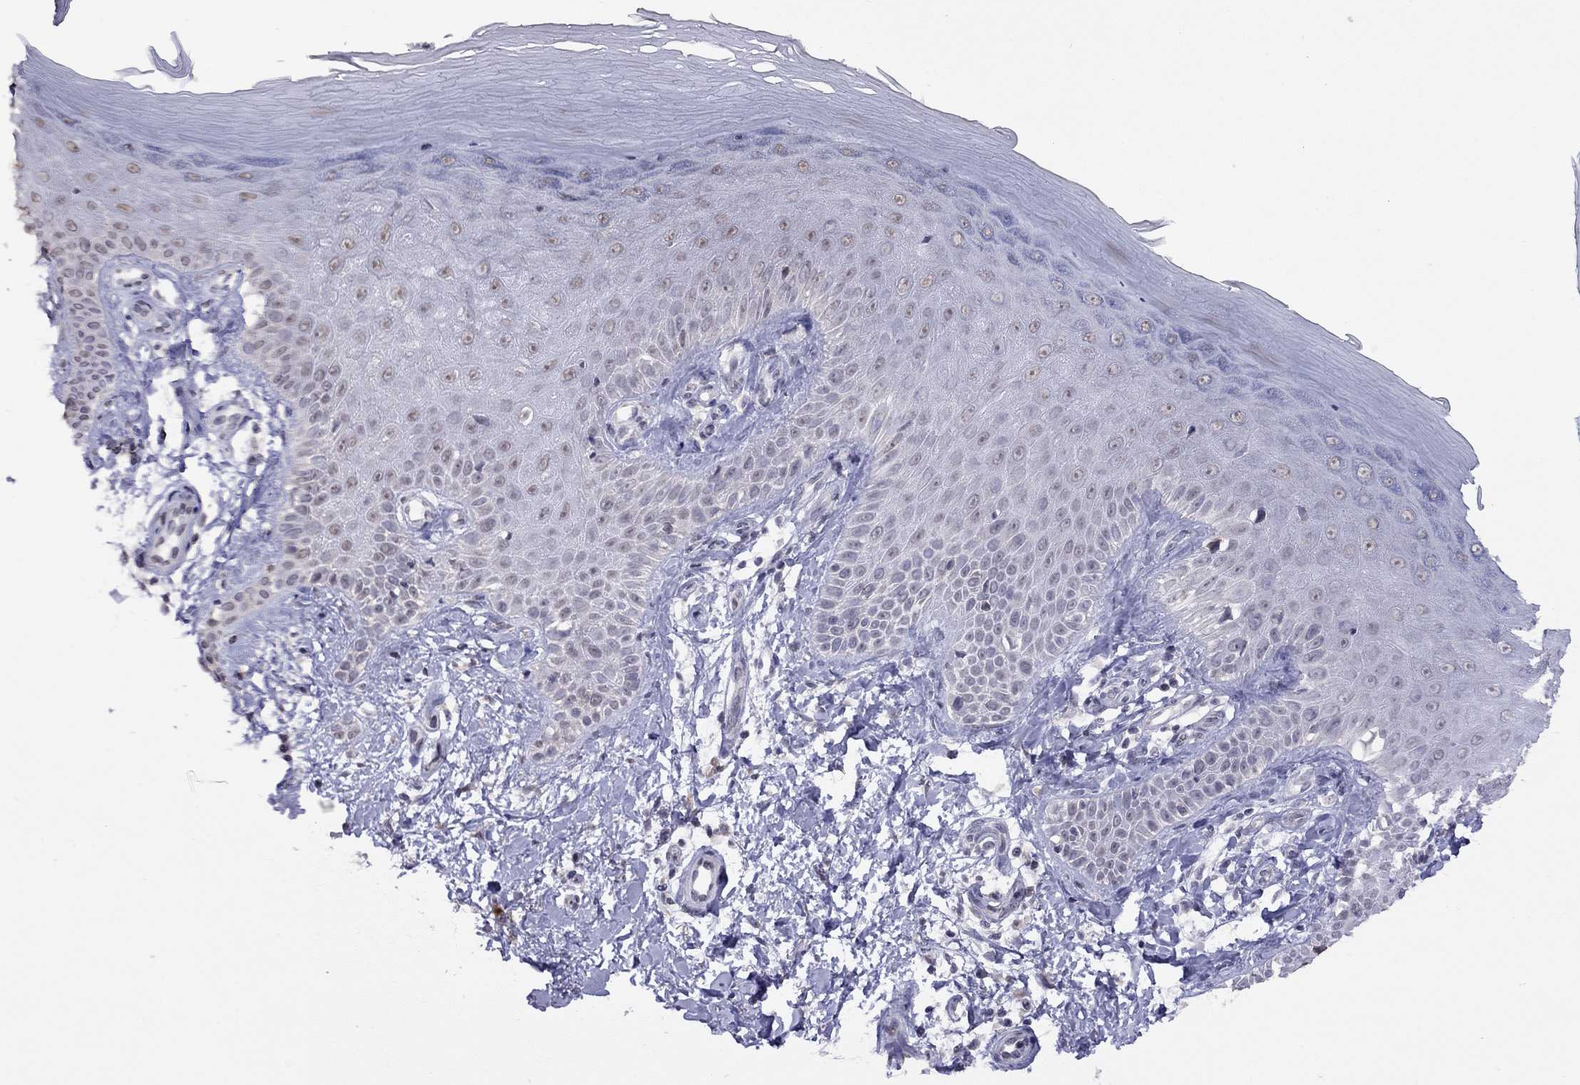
{"staining": {"intensity": "negative", "quantity": "none", "location": "none"}, "tissue": "skin", "cell_type": "Fibroblasts", "image_type": "normal", "snomed": [{"axis": "morphology", "description": "Normal tissue, NOS"}, {"axis": "morphology", "description": "Inflammation, NOS"}, {"axis": "morphology", "description": "Fibrosis, NOS"}, {"axis": "topography", "description": "Skin"}], "caption": "Immunohistochemical staining of normal skin demonstrates no significant expression in fibroblasts. (Stains: DAB (3,3'-diaminobenzidine) immunohistochemistry (IHC) with hematoxylin counter stain, Microscopy: brightfield microscopy at high magnification).", "gene": "HES5", "patient": {"sex": "male", "age": 71}}